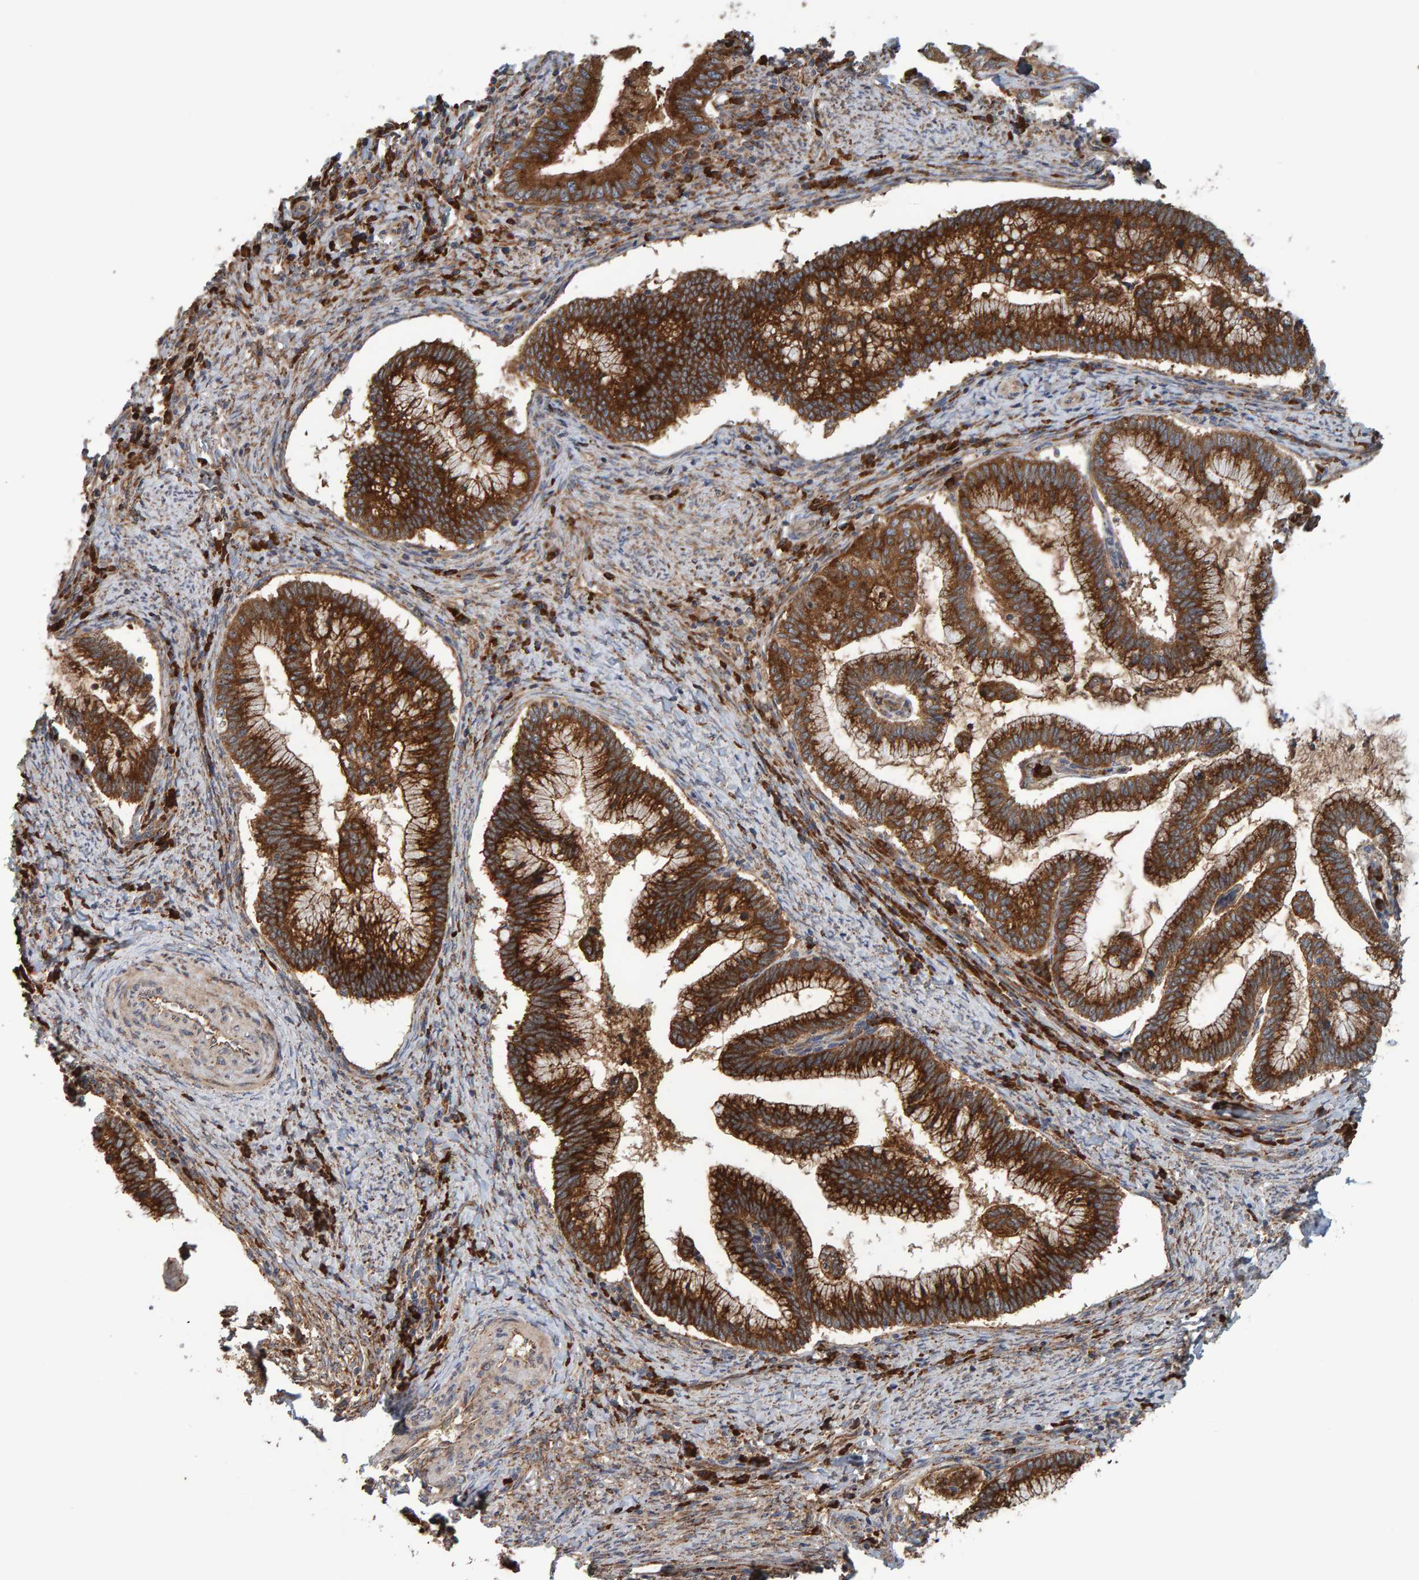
{"staining": {"intensity": "strong", "quantity": ">75%", "location": "cytoplasmic/membranous"}, "tissue": "cervical cancer", "cell_type": "Tumor cells", "image_type": "cancer", "snomed": [{"axis": "morphology", "description": "Adenocarcinoma, NOS"}, {"axis": "topography", "description": "Cervix"}], "caption": "A photomicrograph of human adenocarcinoma (cervical) stained for a protein shows strong cytoplasmic/membranous brown staining in tumor cells. (DAB (3,3'-diaminobenzidine) IHC with brightfield microscopy, high magnification).", "gene": "BAIAP2", "patient": {"sex": "female", "age": 36}}